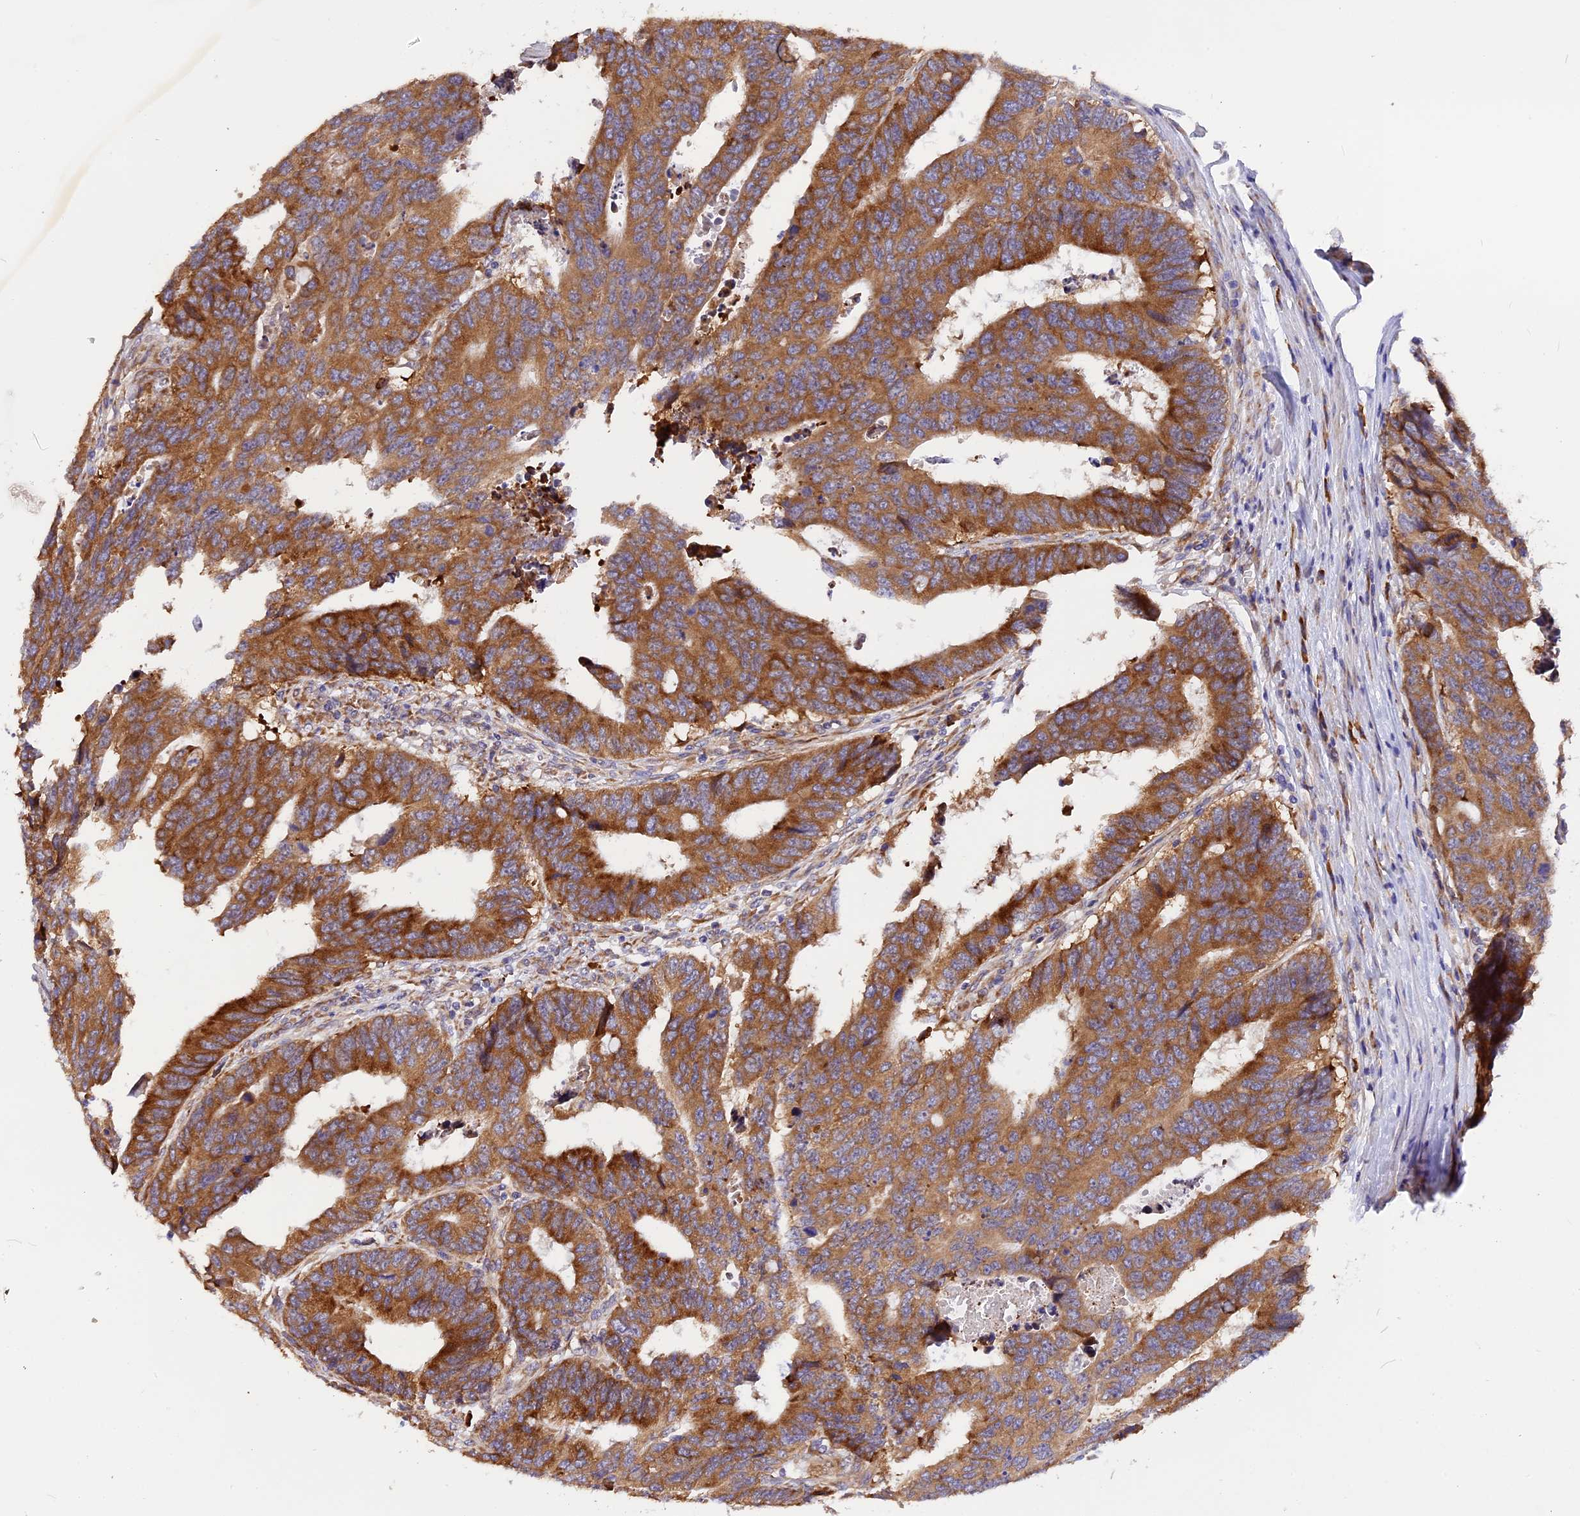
{"staining": {"intensity": "moderate", "quantity": ">75%", "location": "cytoplasmic/membranous"}, "tissue": "colorectal cancer", "cell_type": "Tumor cells", "image_type": "cancer", "snomed": [{"axis": "morphology", "description": "Adenocarcinoma, NOS"}, {"axis": "topography", "description": "Rectum"}], "caption": "Protein expression by IHC demonstrates moderate cytoplasmic/membranous staining in about >75% of tumor cells in colorectal cancer. The protein is stained brown, and the nuclei are stained in blue (DAB IHC with brightfield microscopy, high magnification).", "gene": "GNPTAB", "patient": {"sex": "male", "age": 84}}